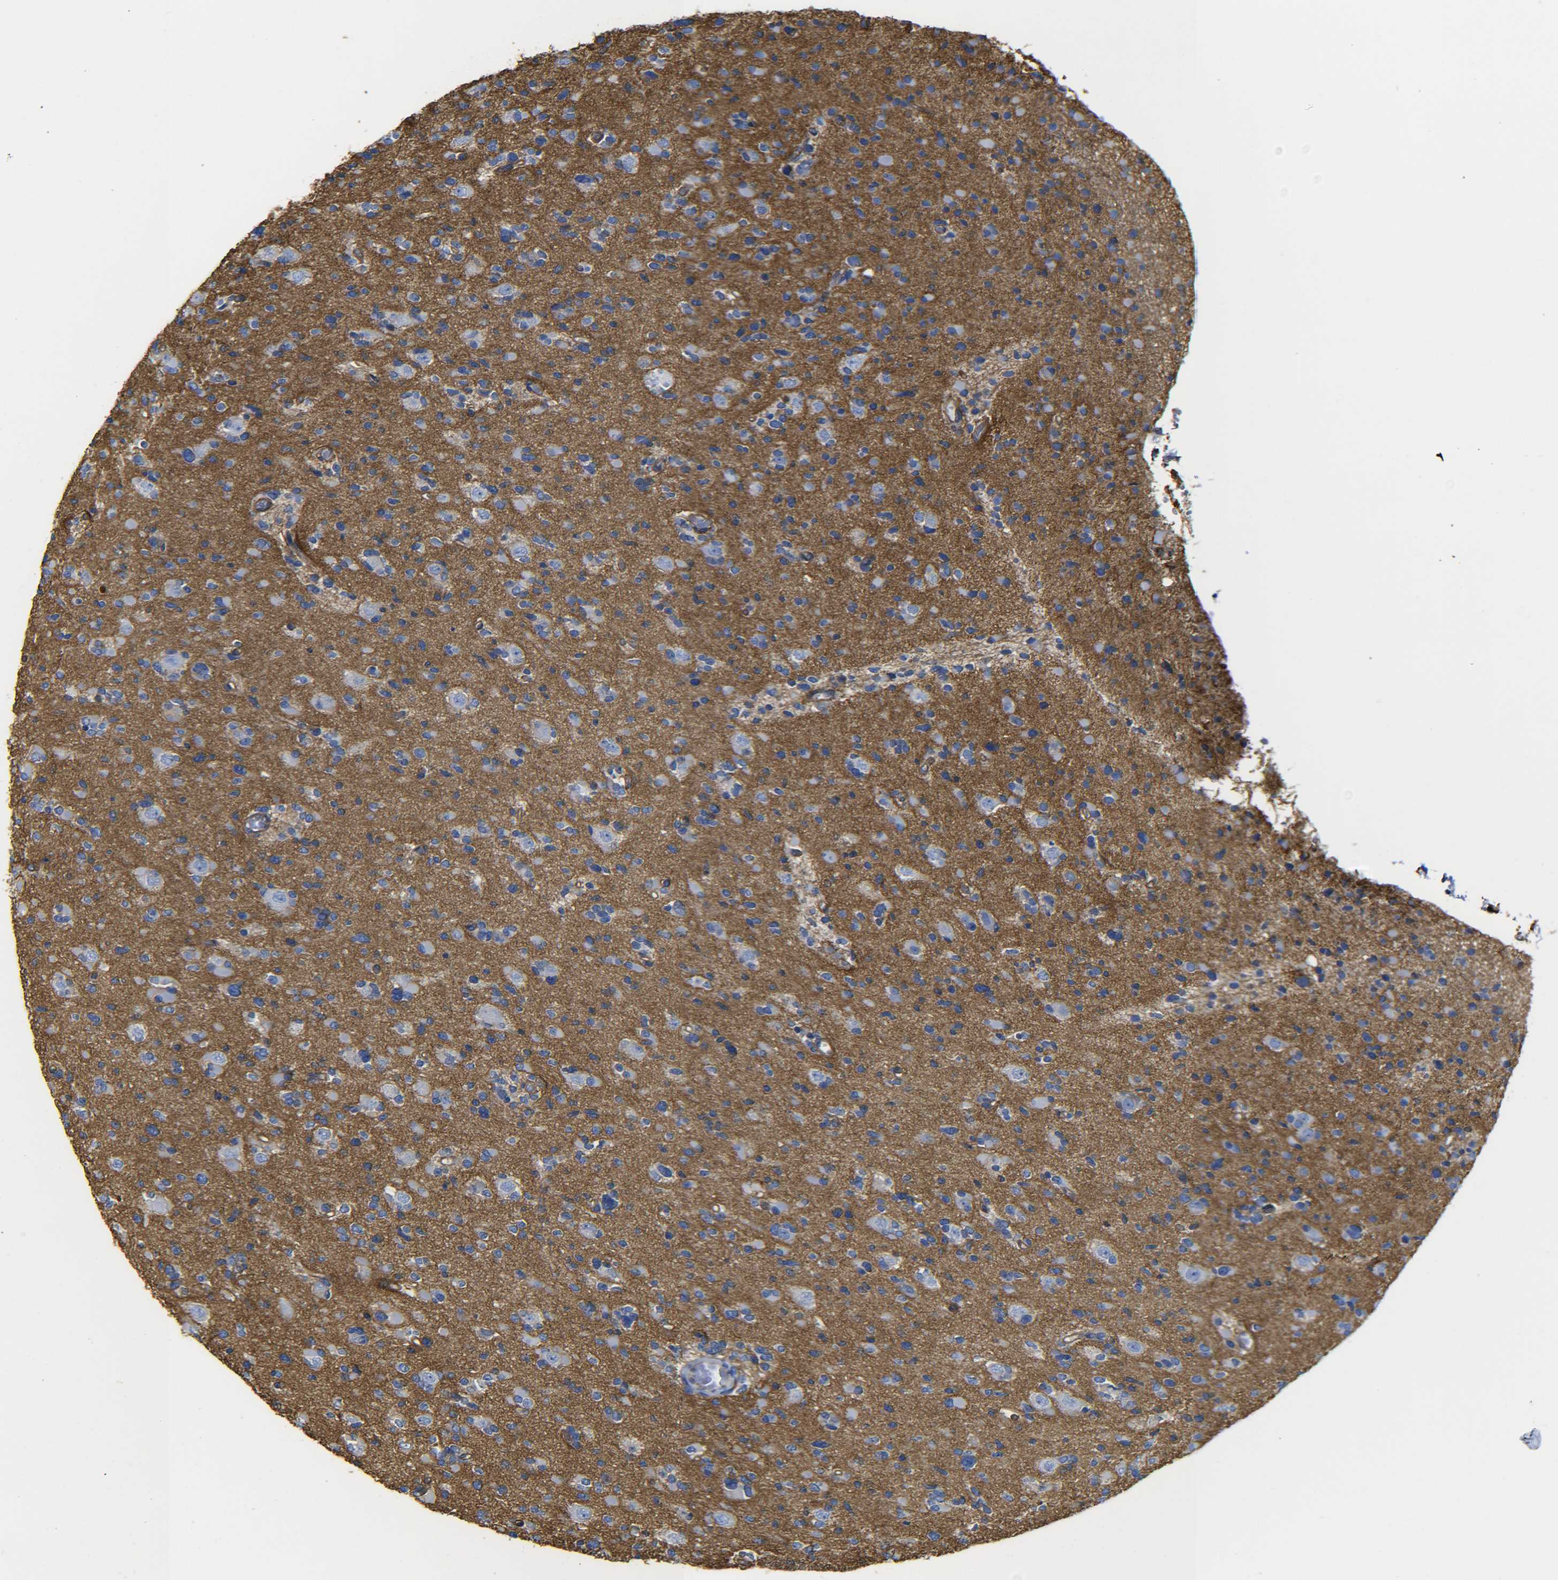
{"staining": {"intensity": "negative", "quantity": "none", "location": "none"}, "tissue": "glioma", "cell_type": "Tumor cells", "image_type": "cancer", "snomed": [{"axis": "morphology", "description": "Glioma, malignant, Low grade"}, {"axis": "topography", "description": "Brain"}], "caption": "This is an IHC image of glioma. There is no expression in tumor cells.", "gene": "SPTBN1", "patient": {"sex": "female", "age": 22}}